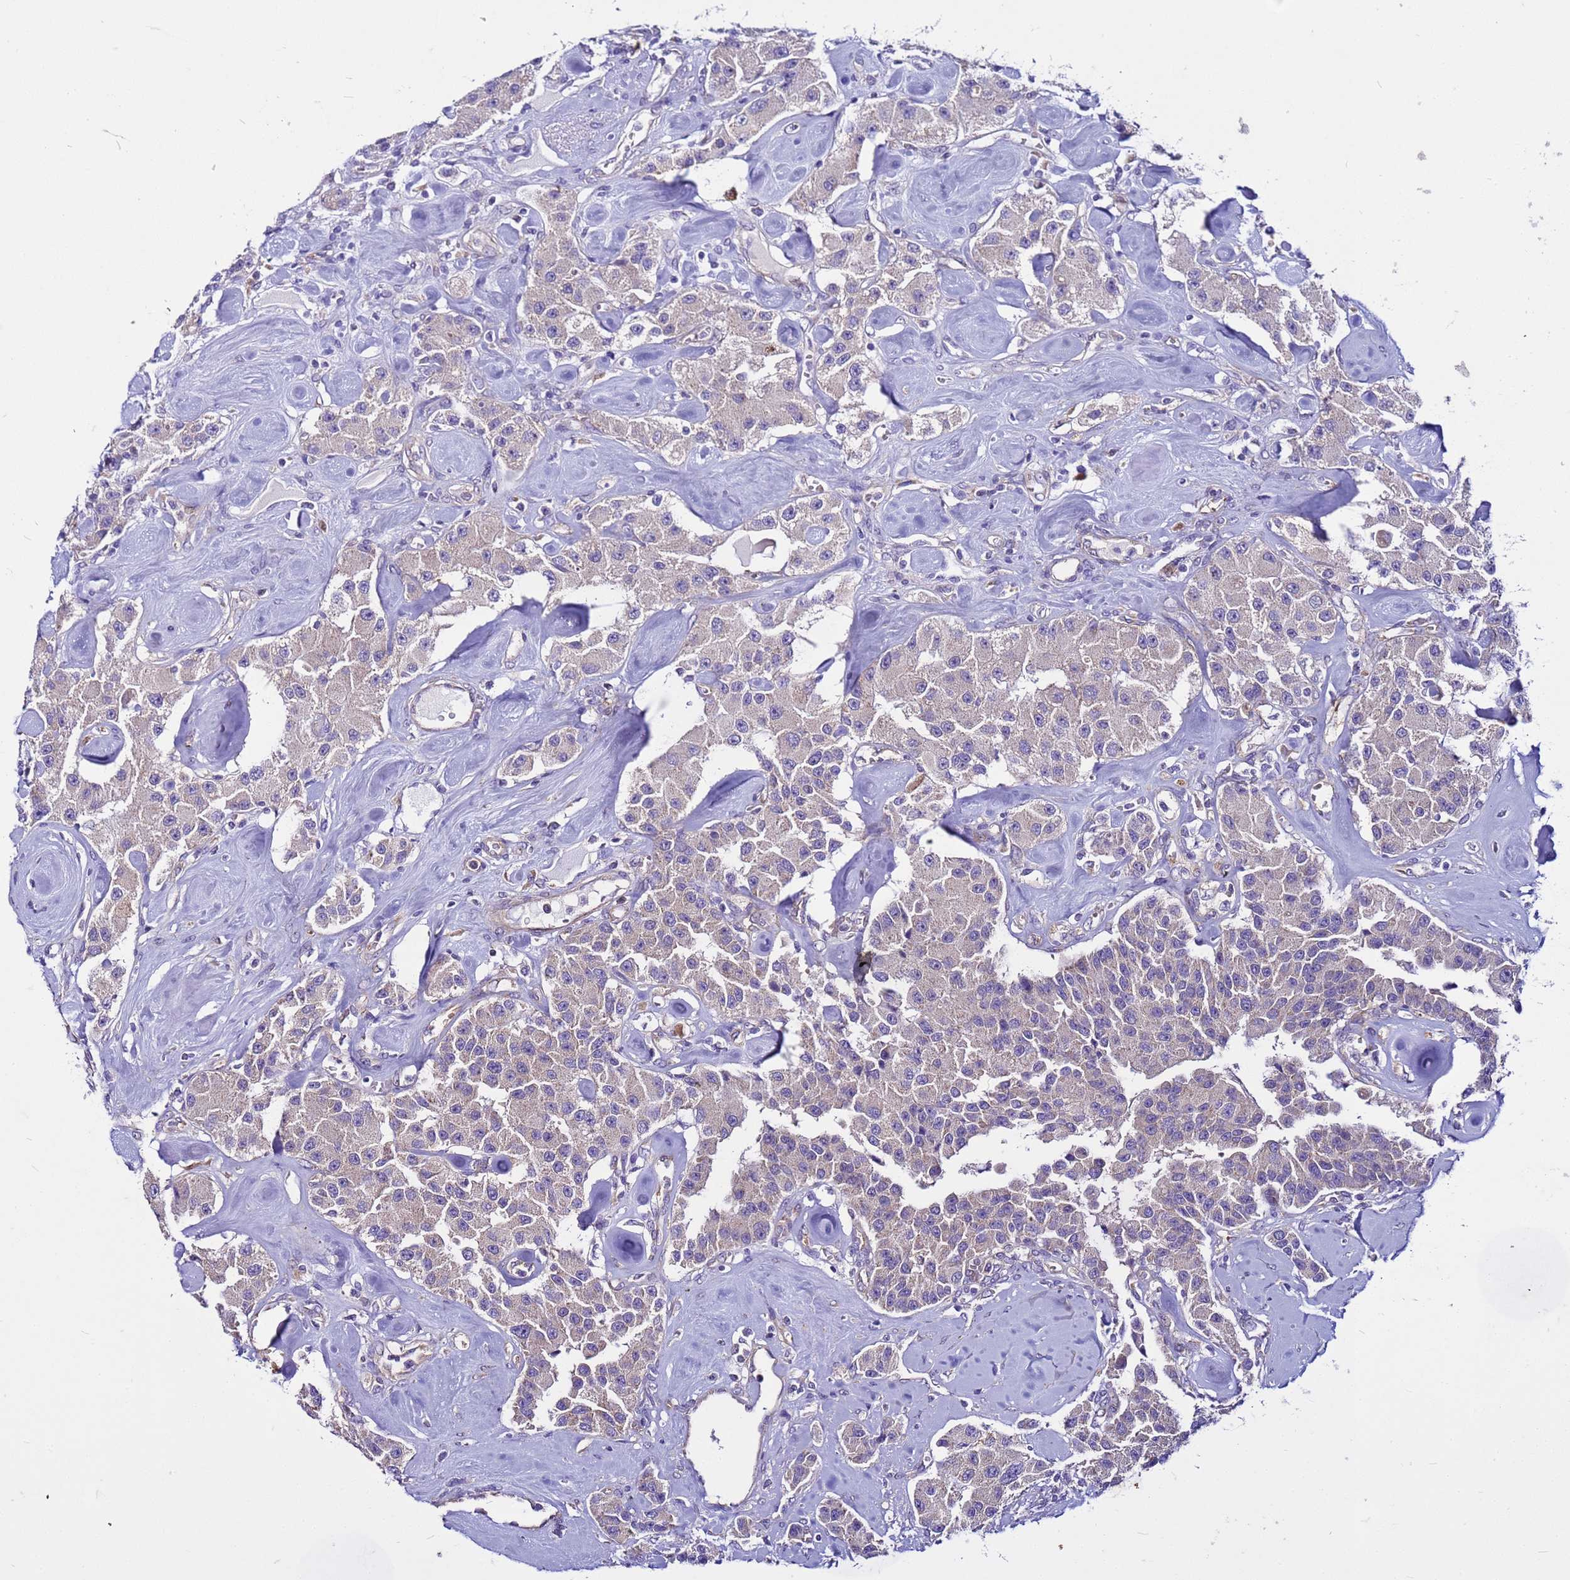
{"staining": {"intensity": "negative", "quantity": "none", "location": "none"}, "tissue": "carcinoid", "cell_type": "Tumor cells", "image_type": "cancer", "snomed": [{"axis": "morphology", "description": "Carcinoid, malignant, NOS"}, {"axis": "topography", "description": "Pancreas"}], "caption": "This micrograph is of carcinoid stained with immunohistochemistry to label a protein in brown with the nuclei are counter-stained blue. There is no expression in tumor cells.", "gene": "PKD1", "patient": {"sex": "male", "age": 41}}